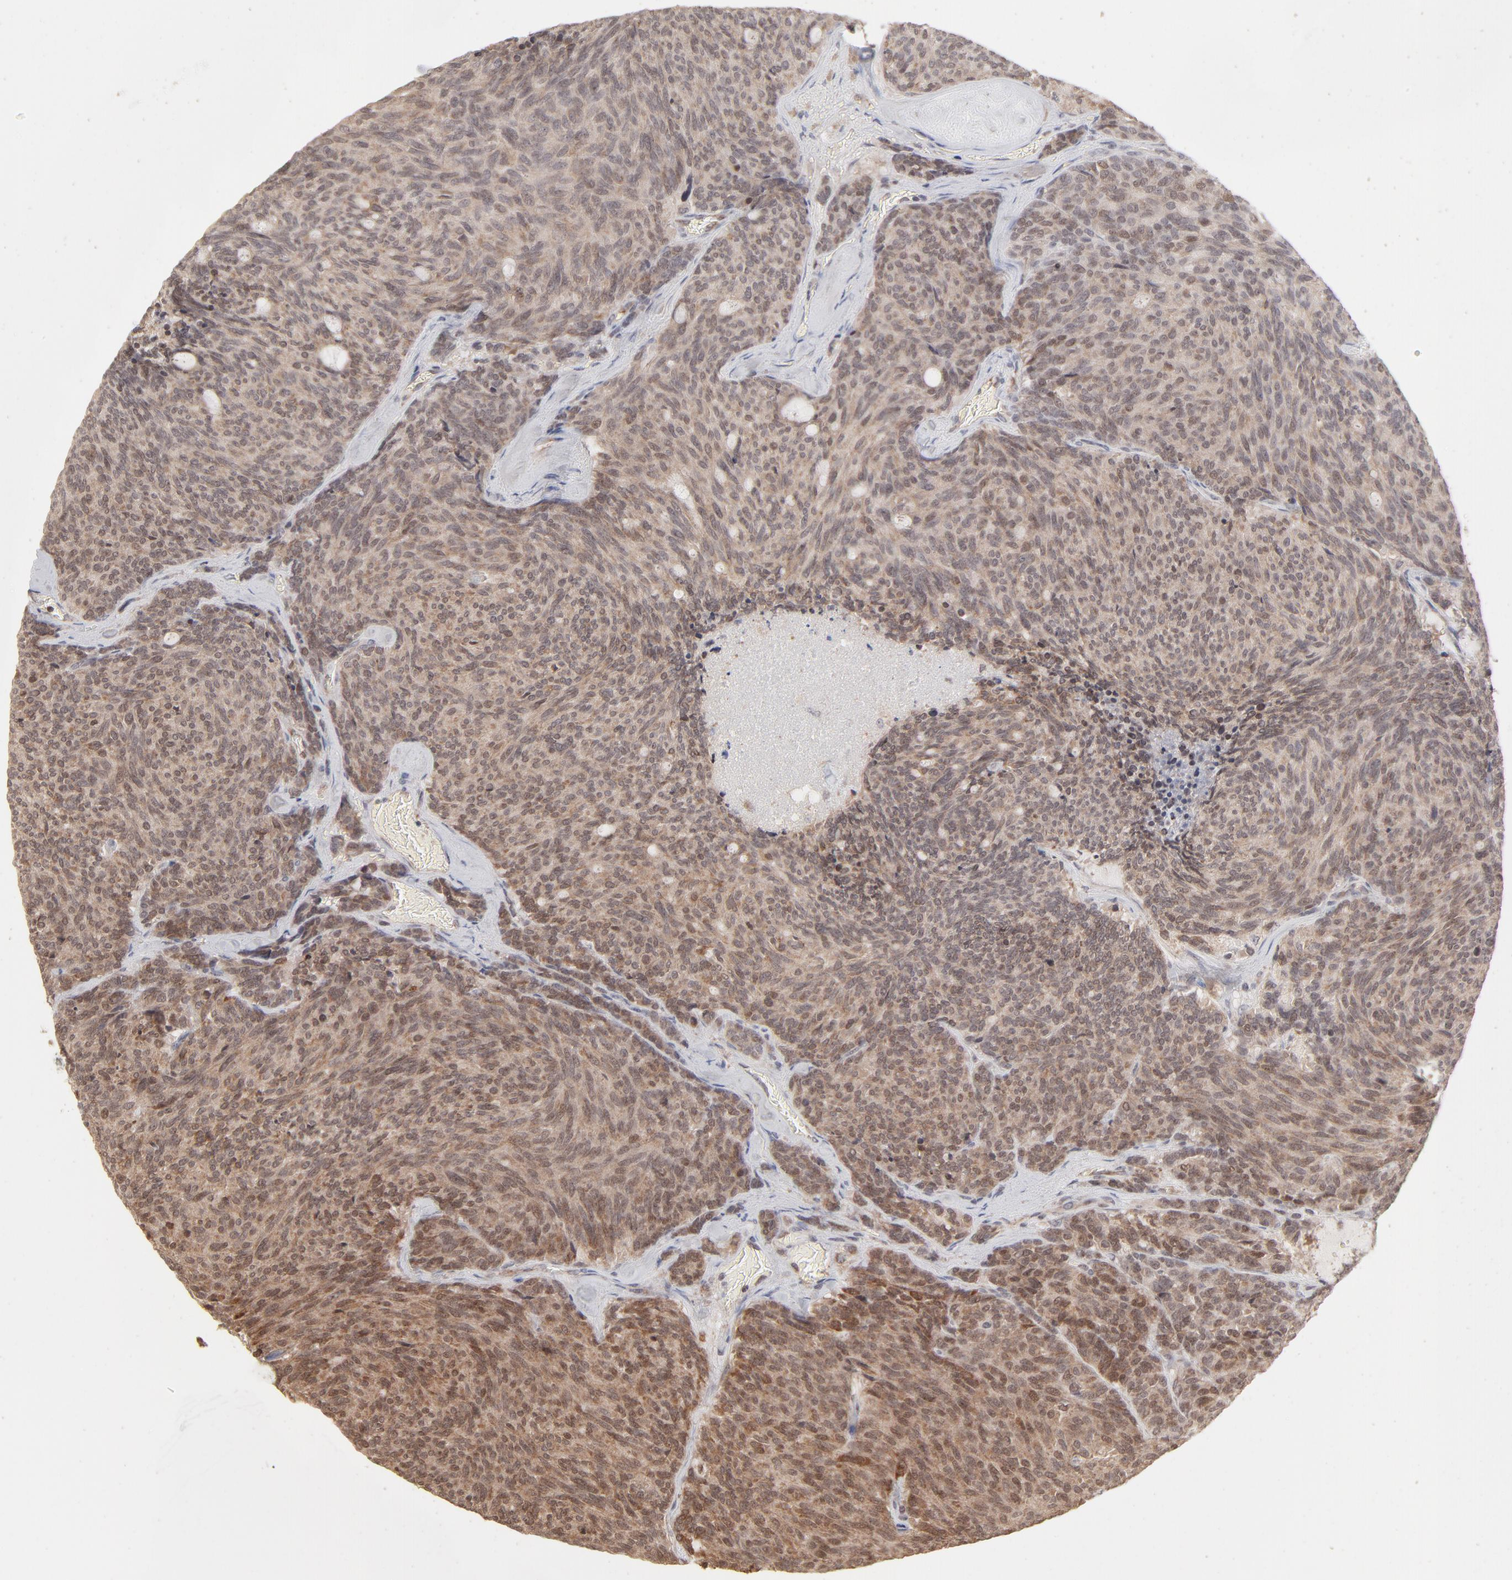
{"staining": {"intensity": "weak", "quantity": ">75%", "location": "cytoplasmic/membranous"}, "tissue": "carcinoid", "cell_type": "Tumor cells", "image_type": "cancer", "snomed": [{"axis": "morphology", "description": "Carcinoid, malignant, NOS"}, {"axis": "topography", "description": "Pancreas"}], "caption": "DAB immunohistochemical staining of carcinoid exhibits weak cytoplasmic/membranous protein staining in about >75% of tumor cells. The staining was performed using DAB (3,3'-diaminobenzidine), with brown indicating positive protein expression. Nuclei are stained blue with hematoxylin.", "gene": "ARIH1", "patient": {"sex": "female", "age": 54}}